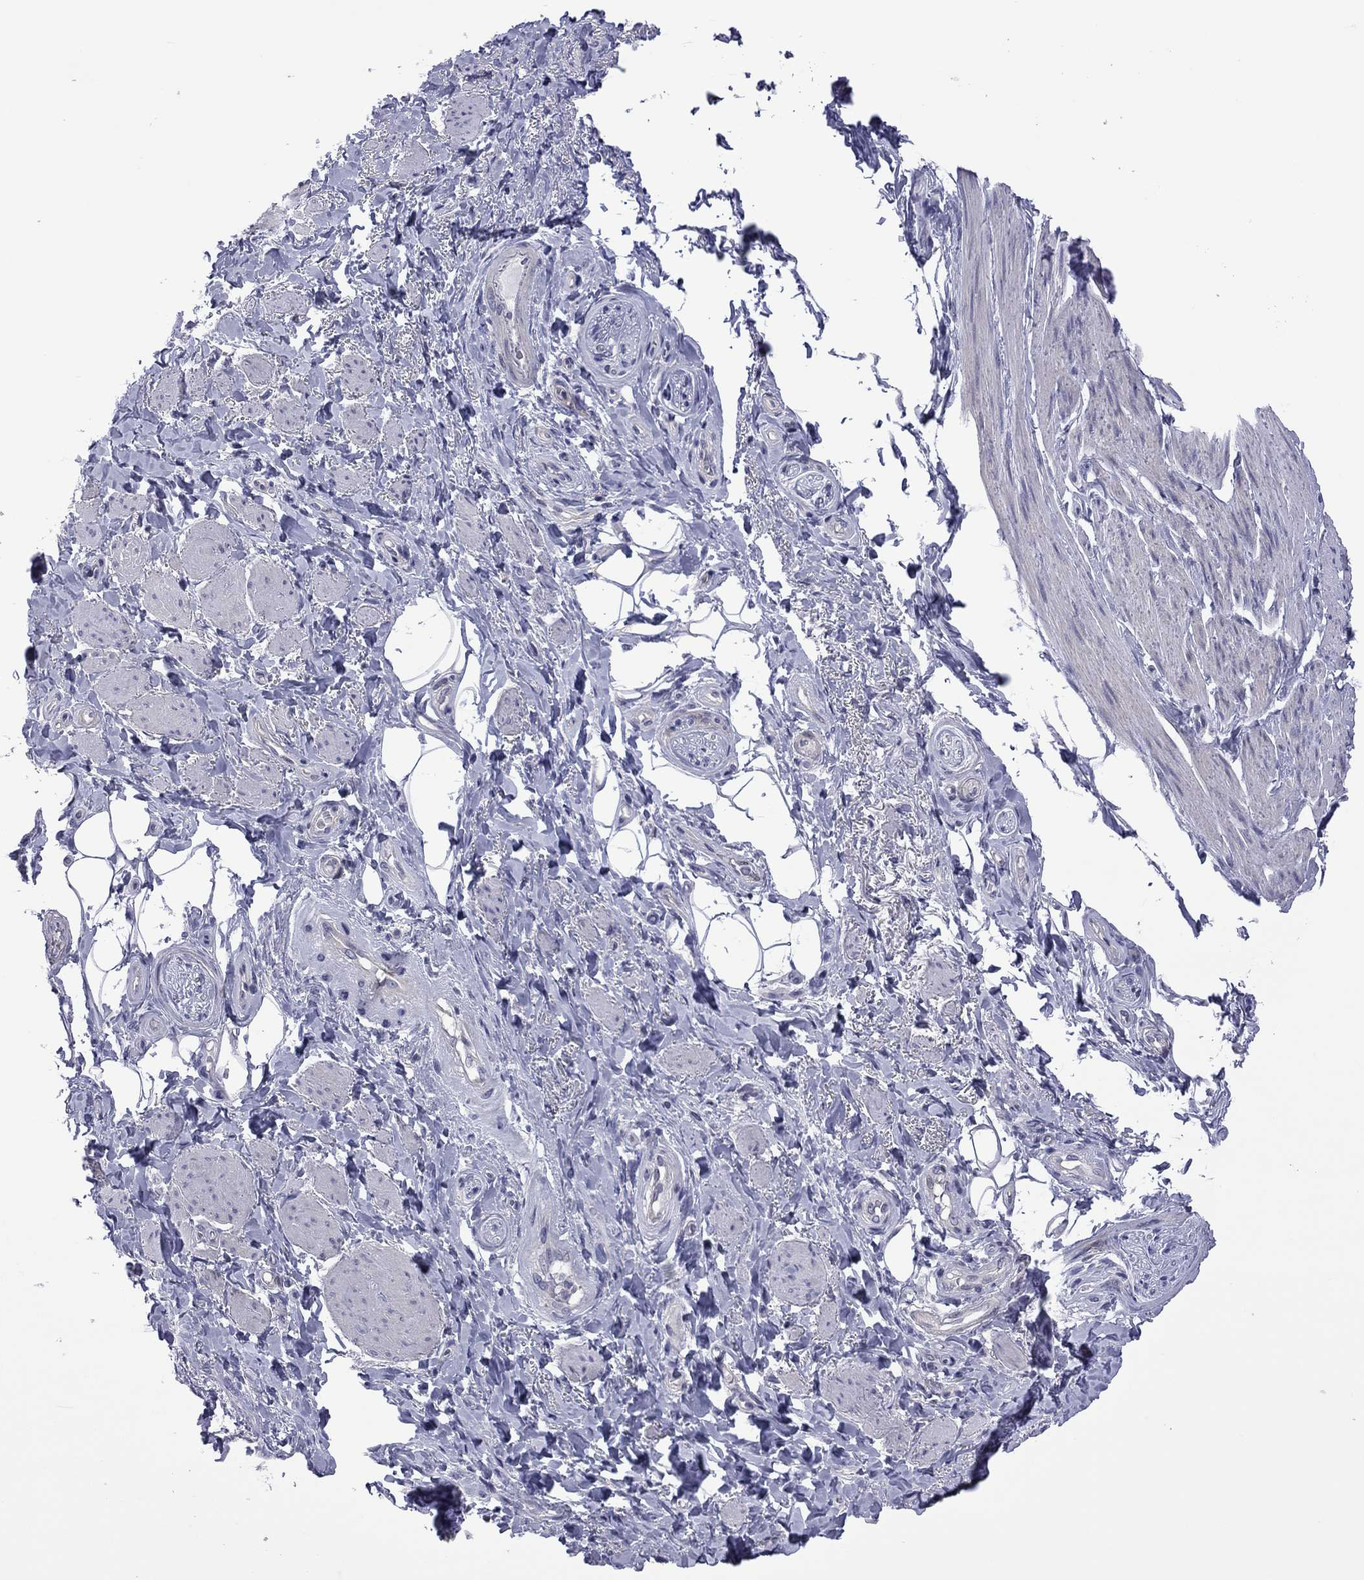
{"staining": {"intensity": "negative", "quantity": "none", "location": "none"}, "tissue": "adipose tissue", "cell_type": "Adipocytes", "image_type": "normal", "snomed": [{"axis": "morphology", "description": "Normal tissue, NOS"}, {"axis": "topography", "description": "Skeletal muscle"}, {"axis": "topography", "description": "Anal"}, {"axis": "topography", "description": "Peripheral nerve tissue"}], "caption": "Adipose tissue stained for a protein using IHC exhibits no positivity adipocytes.", "gene": "POU5F2", "patient": {"sex": "male", "age": 53}}